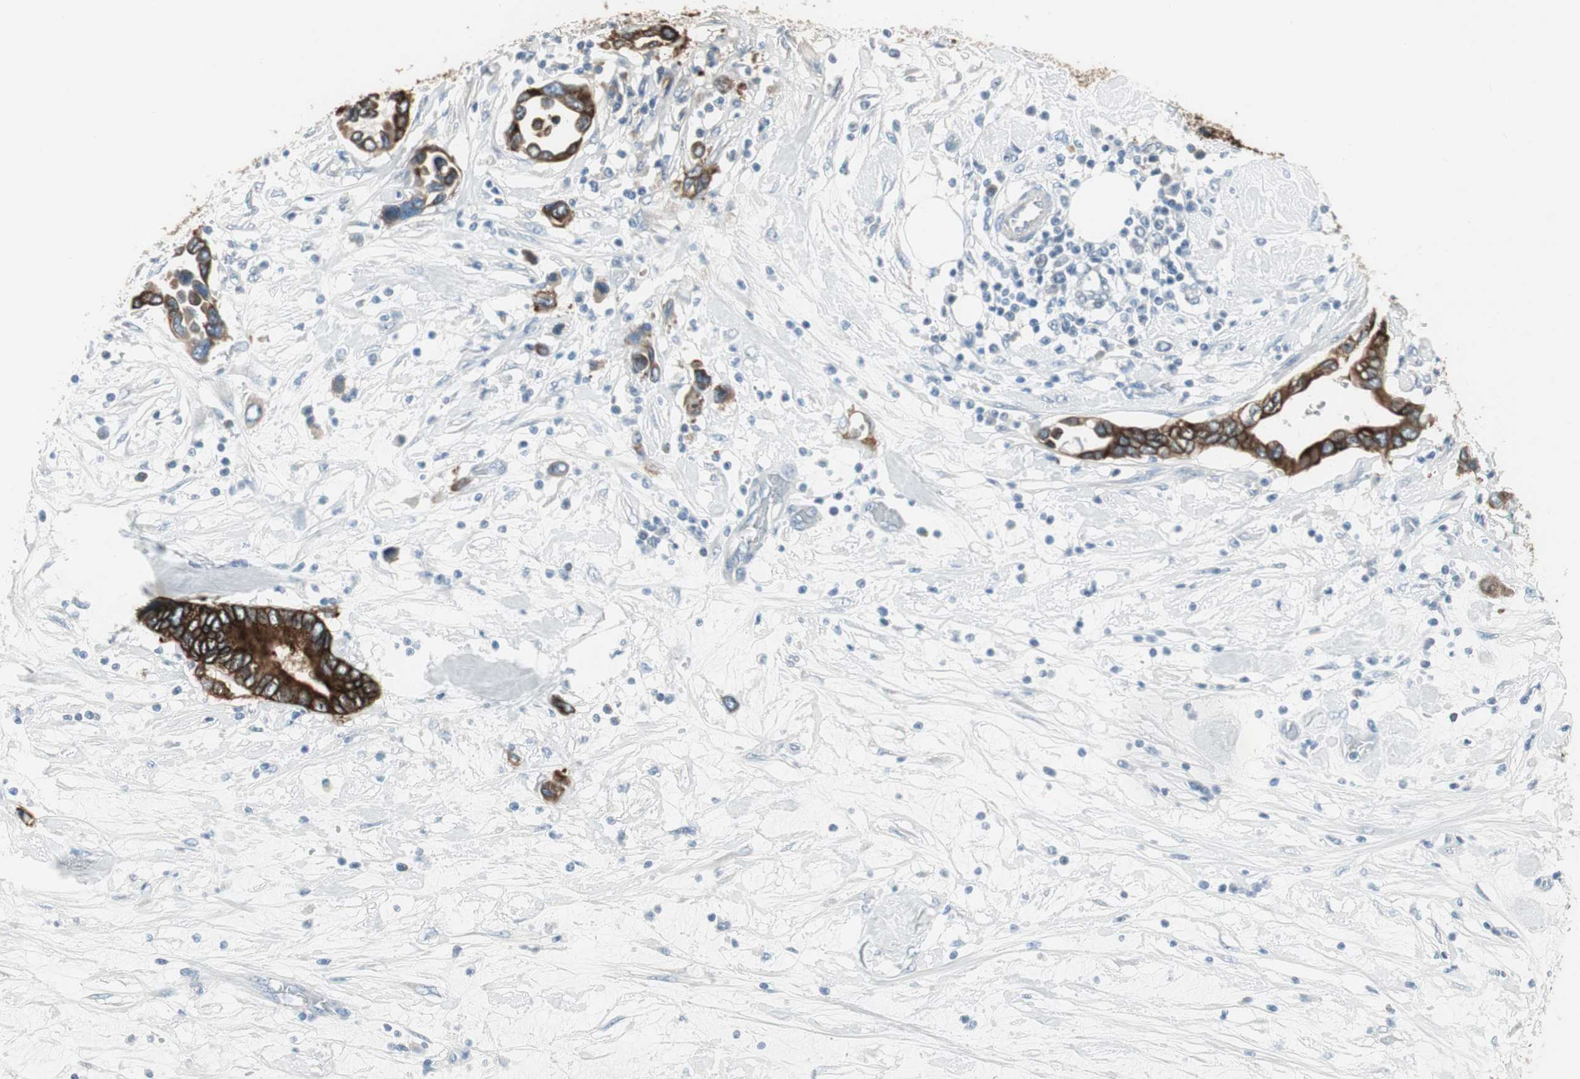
{"staining": {"intensity": "strong", "quantity": ">75%", "location": "cytoplasmic/membranous"}, "tissue": "pancreatic cancer", "cell_type": "Tumor cells", "image_type": "cancer", "snomed": [{"axis": "morphology", "description": "Adenocarcinoma, NOS"}, {"axis": "topography", "description": "Pancreas"}], "caption": "Immunohistochemistry image of neoplastic tissue: pancreatic cancer (adenocarcinoma) stained using immunohistochemistry exhibits high levels of strong protein expression localized specifically in the cytoplasmic/membranous of tumor cells, appearing as a cytoplasmic/membranous brown color.", "gene": "AGR2", "patient": {"sex": "female", "age": 57}}